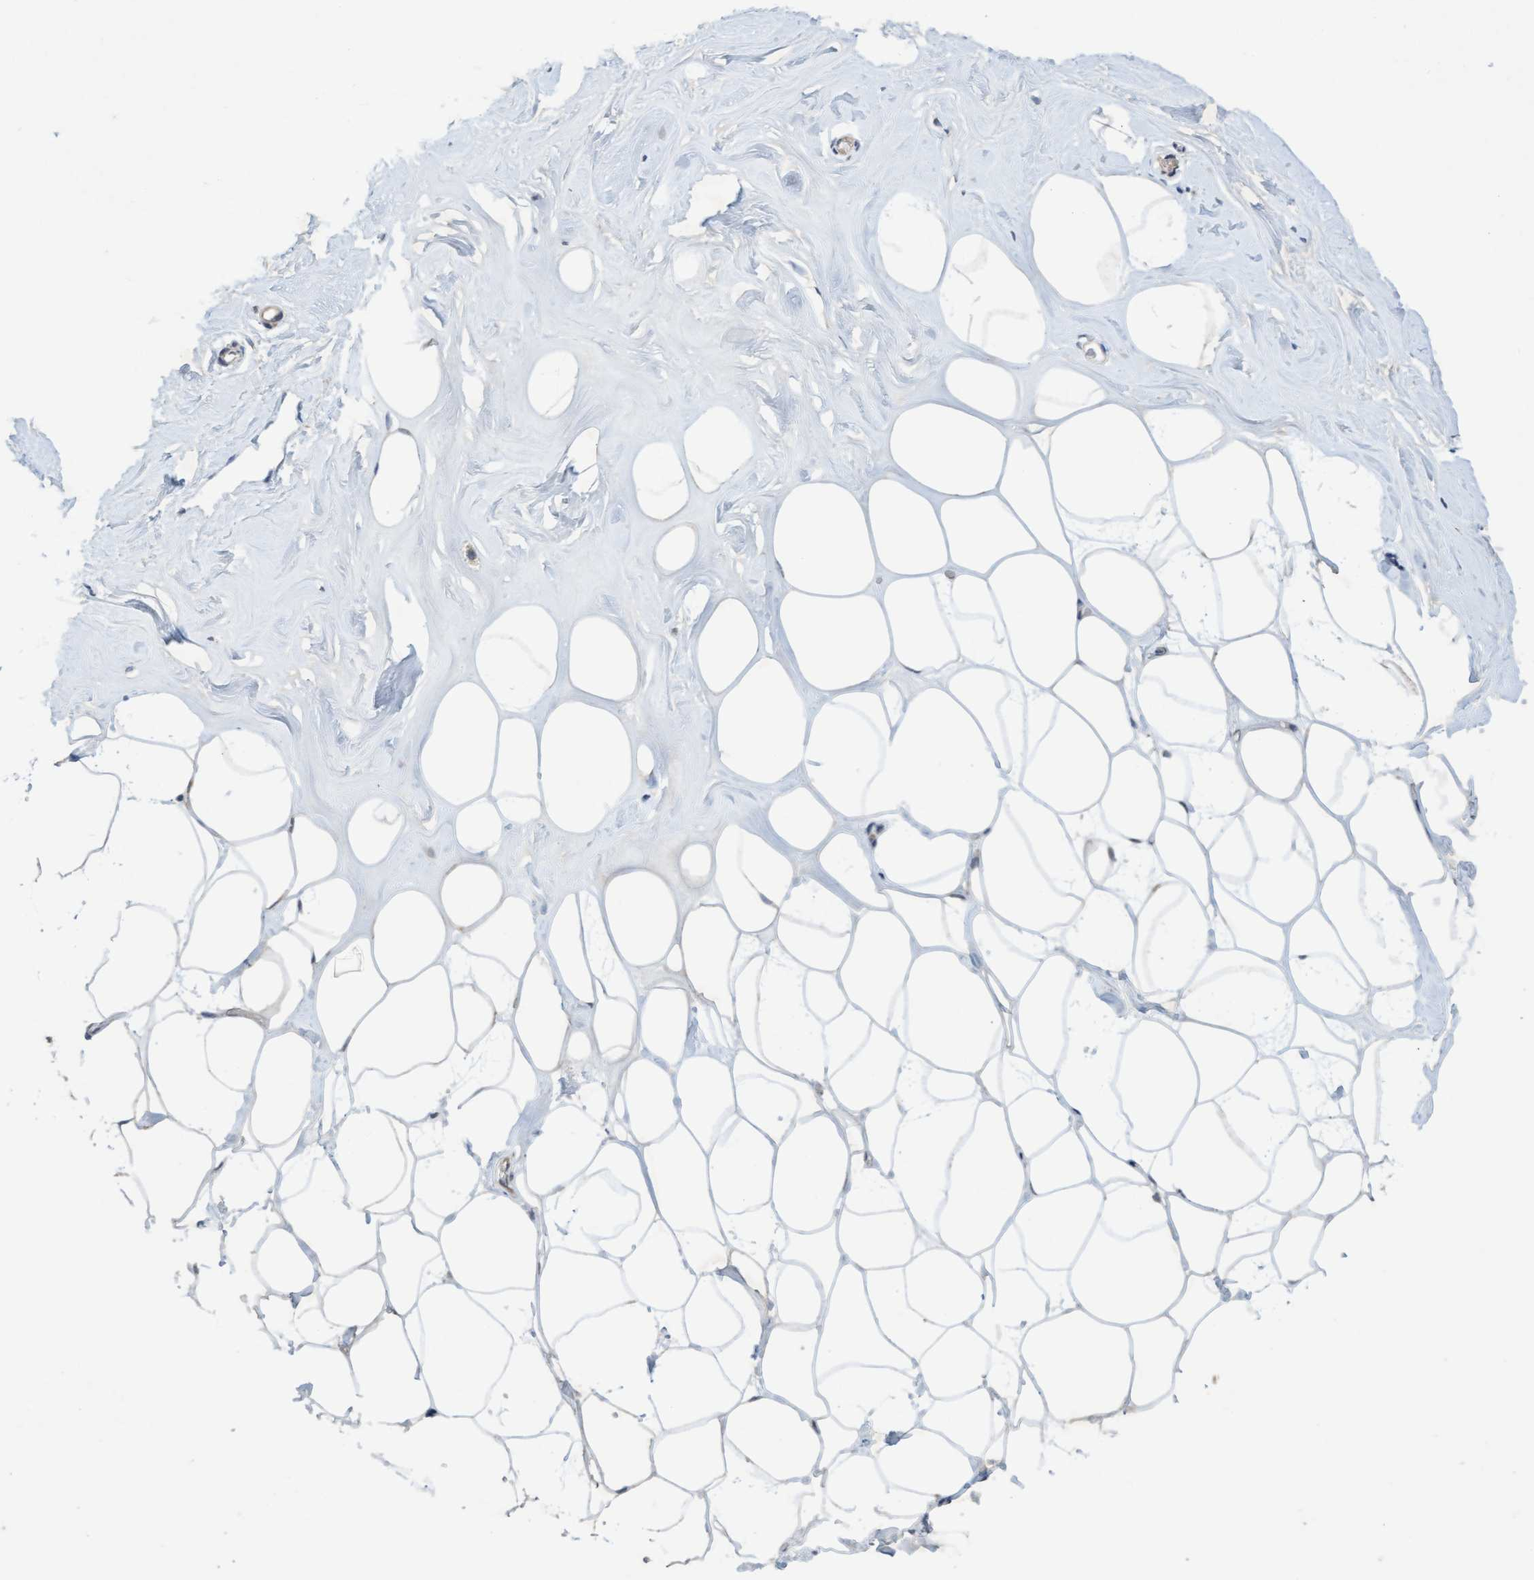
{"staining": {"intensity": "weak", "quantity": "<25%", "location": "cytoplasmic/membranous"}, "tissue": "adipose tissue", "cell_type": "Adipocytes", "image_type": "normal", "snomed": [{"axis": "morphology", "description": "Normal tissue, NOS"}, {"axis": "morphology", "description": "Fibrosis, NOS"}, {"axis": "topography", "description": "Breast"}, {"axis": "topography", "description": "Adipose tissue"}], "caption": "An immunohistochemistry histopathology image of benign adipose tissue is shown. There is no staining in adipocytes of adipose tissue. The staining was performed using DAB to visualize the protein expression in brown, while the nuclei were stained in blue with hematoxylin (Magnification: 20x).", "gene": "DDHD2", "patient": {"sex": "female", "age": 39}}